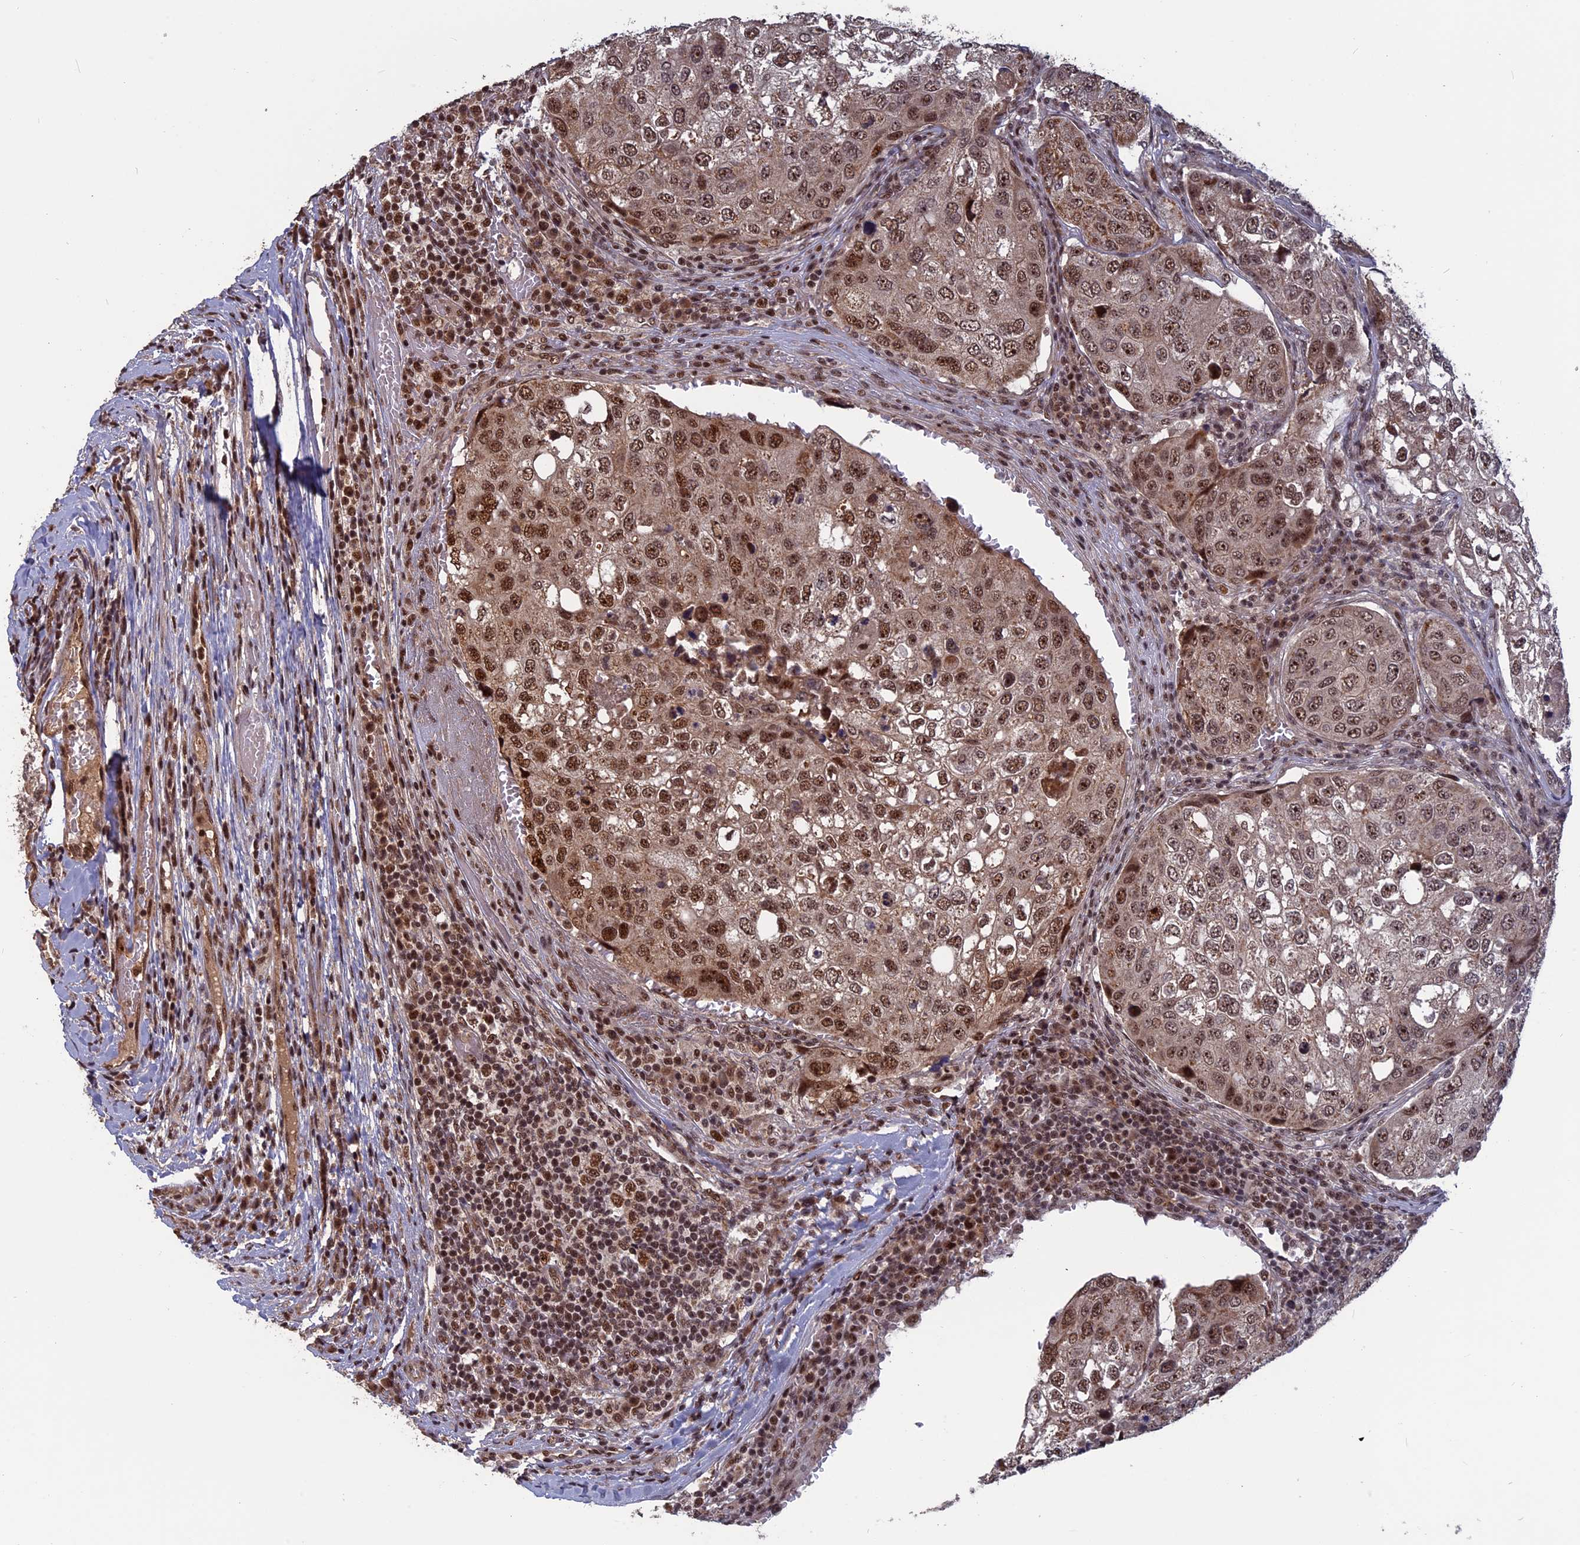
{"staining": {"intensity": "moderate", "quantity": ">75%", "location": "nuclear"}, "tissue": "urothelial cancer", "cell_type": "Tumor cells", "image_type": "cancer", "snomed": [{"axis": "morphology", "description": "Urothelial carcinoma, High grade"}, {"axis": "topography", "description": "Lymph node"}, {"axis": "topography", "description": "Urinary bladder"}], "caption": "This histopathology image shows urothelial carcinoma (high-grade) stained with IHC to label a protein in brown. The nuclear of tumor cells show moderate positivity for the protein. Nuclei are counter-stained blue.", "gene": "CACTIN", "patient": {"sex": "male", "age": 51}}